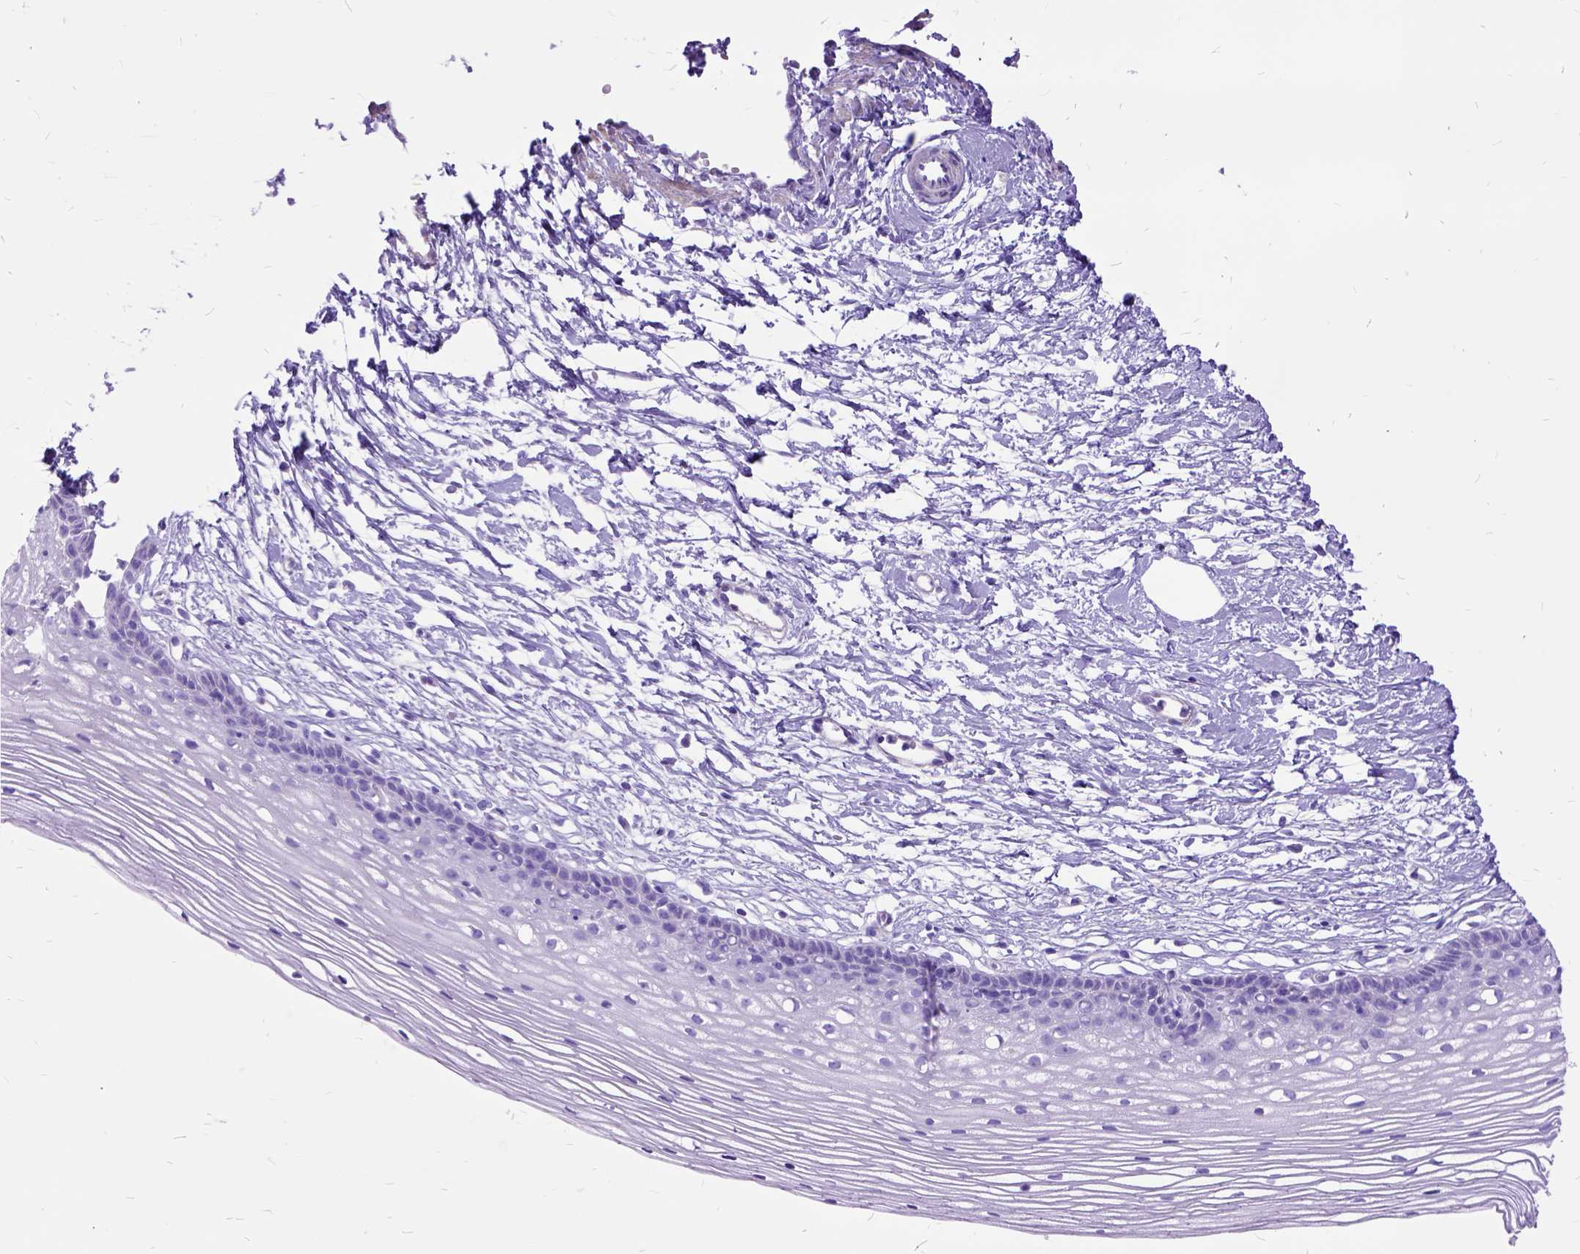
{"staining": {"intensity": "negative", "quantity": "none", "location": "none"}, "tissue": "cervix", "cell_type": "Glandular cells", "image_type": "normal", "snomed": [{"axis": "morphology", "description": "Normal tissue, NOS"}, {"axis": "topography", "description": "Cervix"}], "caption": "Glandular cells show no significant protein expression in normal cervix. (Stains: DAB immunohistochemistry (IHC) with hematoxylin counter stain, Microscopy: brightfield microscopy at high magnification).", "gene": "ARL9", "patient": {"sex": "female", "age": 40}}